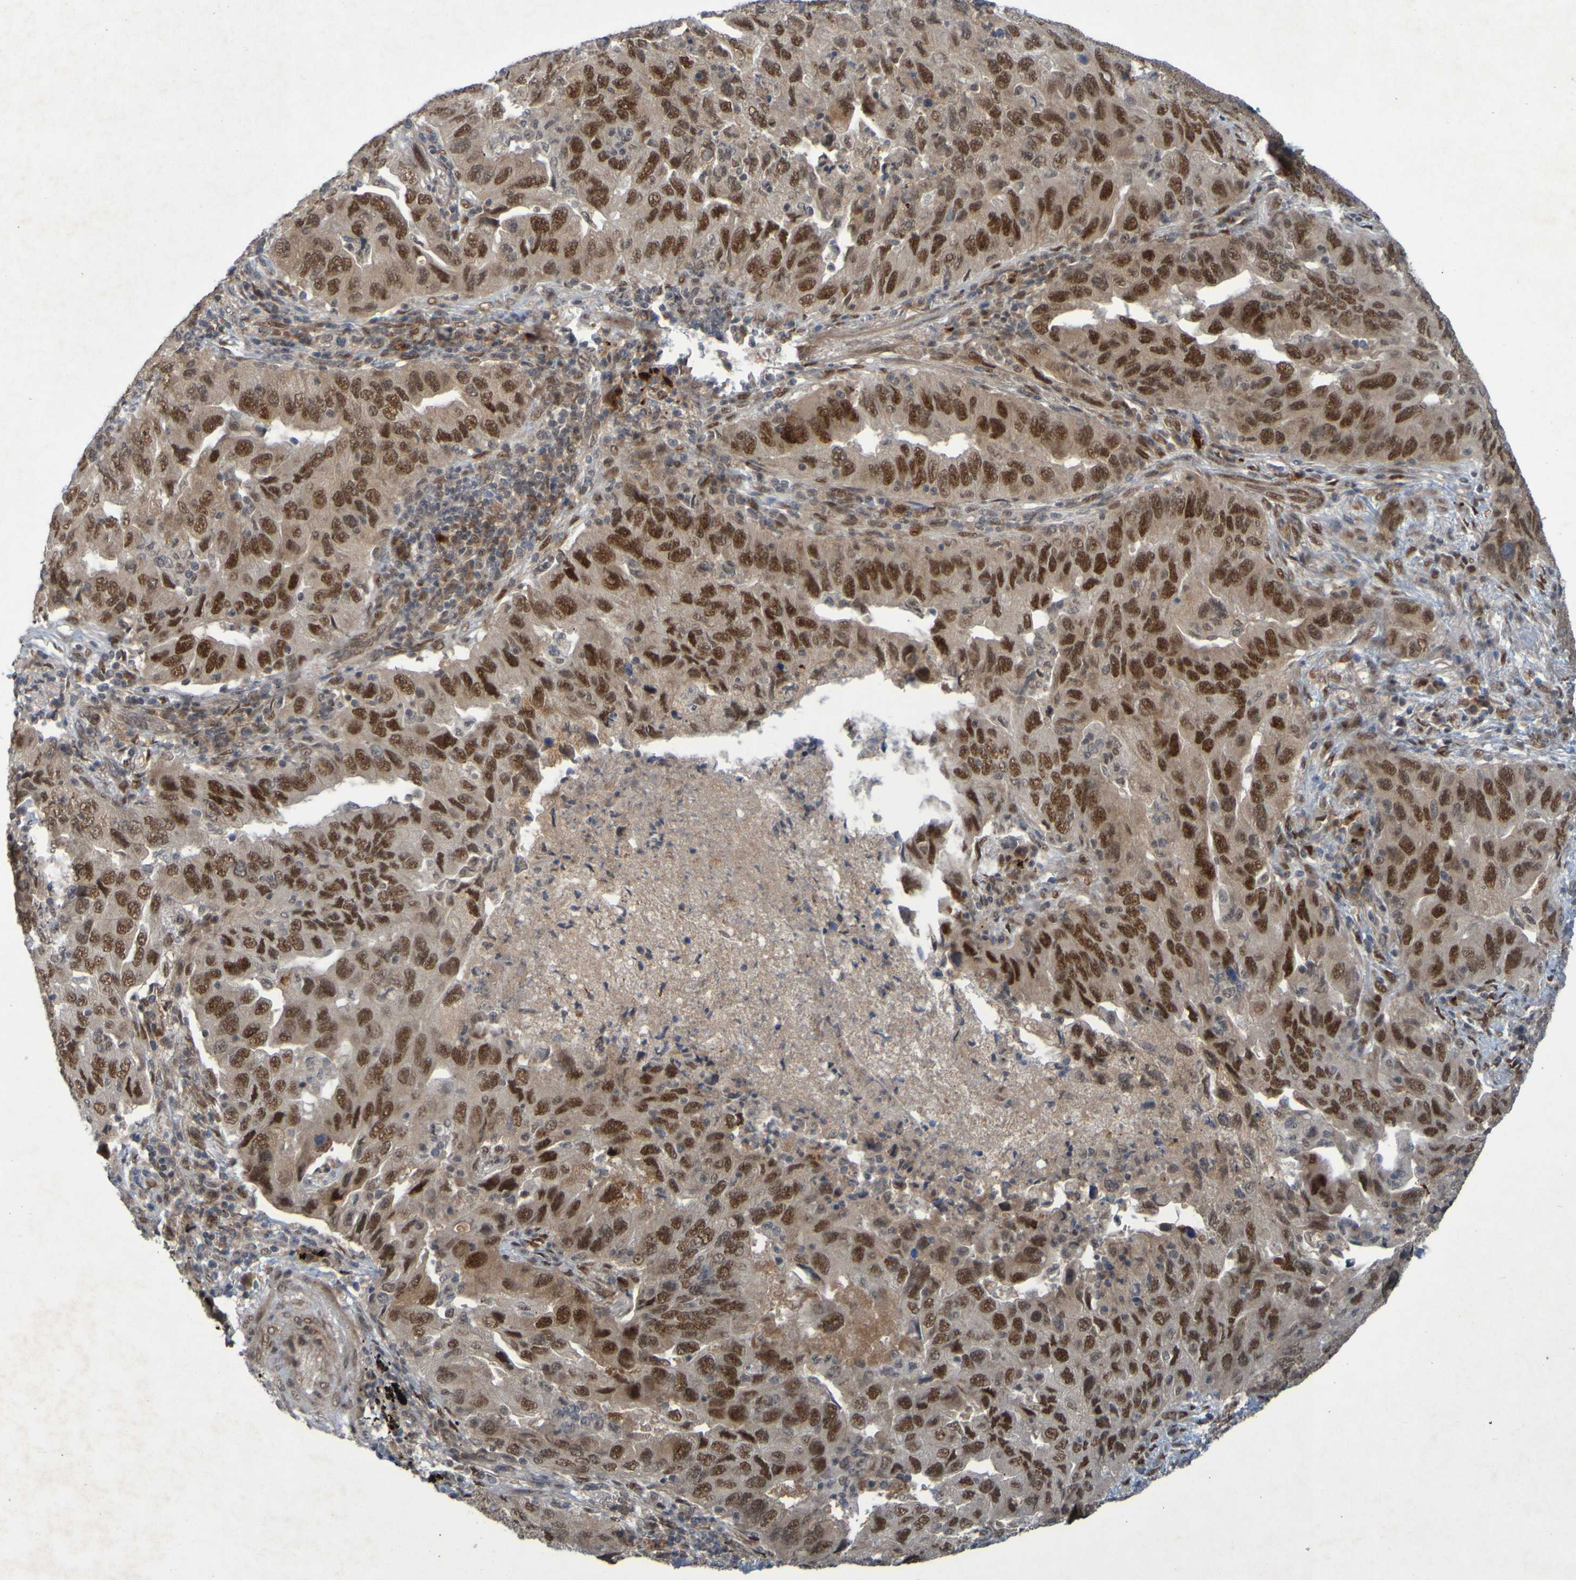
{"staining": {"intensity": "moderate", "quantity": ">75%", "location": "cytoplasmic/membranous,nuclear"}, "tissue": "lung cancer", "cell_type": "Tumor cells", "image_type": "cancer", "snomed": [{"axis": "morphology", "description": "Adenocarcinoma, NOS"}, {"axis": "topography", "description": "Lung"}], "caption": "Immunohistochemical staining of human lung cancer displays moderate cytoplasmic/membranous and nuclear protein staining in about >75% of tumor cells.", "gene": "MCPH1", "patient": {"sex": "female", "age": 65}}